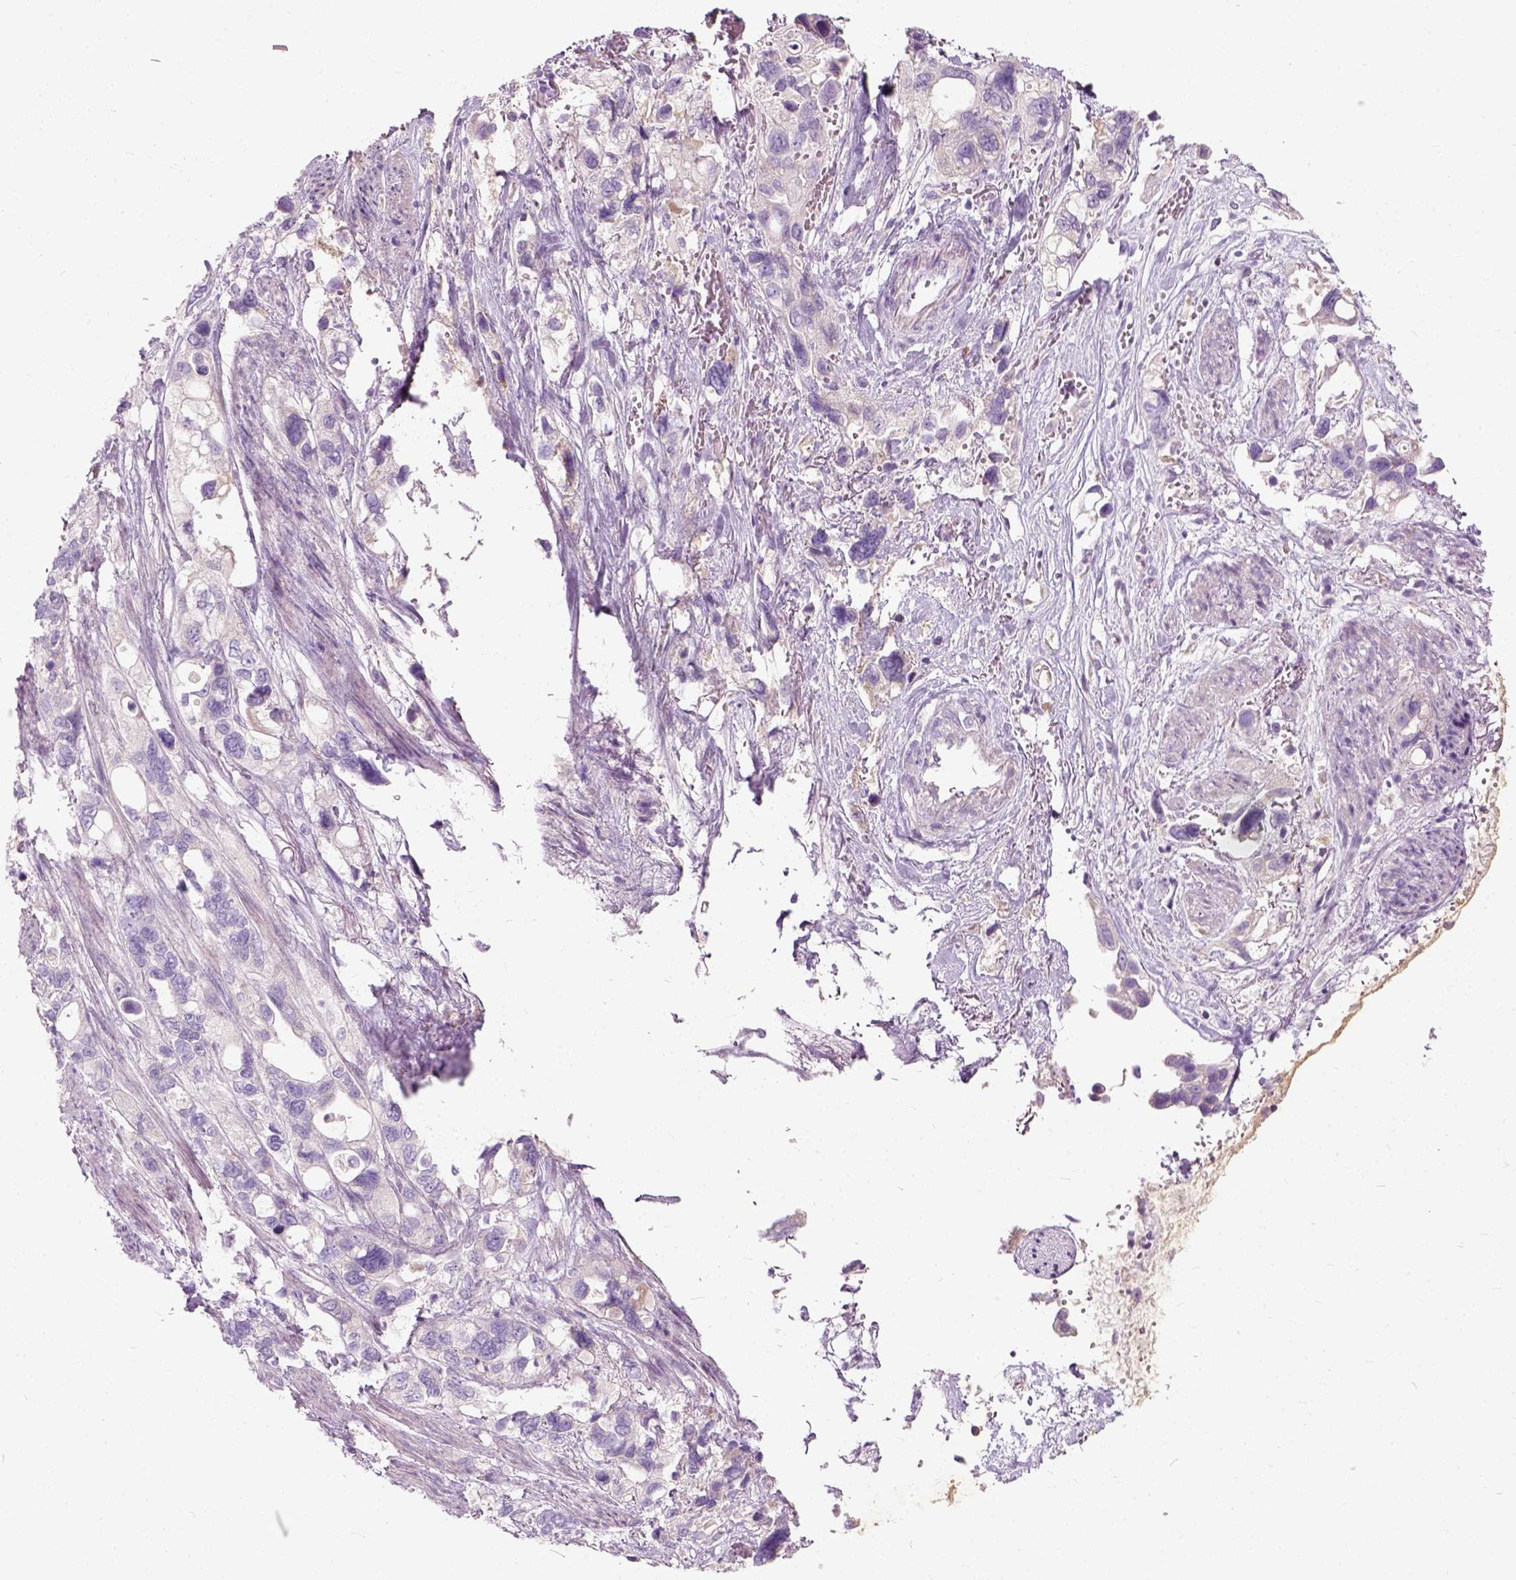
{"staining": {"intensity": "negative", "quantity": "none", "location": "none"}, "tissue": "stomach cancer", "cell_type": "Tumor cells", "image_type": "cancer", "snomed": [{"axis": "morphology", "description": "Adenocarcinoma, NOS"}, {"axis": "topography", "description": "Stomach, upper"}], "caption": "Photomicrograph shows no protein staining in tumor cells of stomach cancer (adenocarcinoma) tissue.", "gene": "TRIM72", "patient": {"sex": "female", "age": 81}}